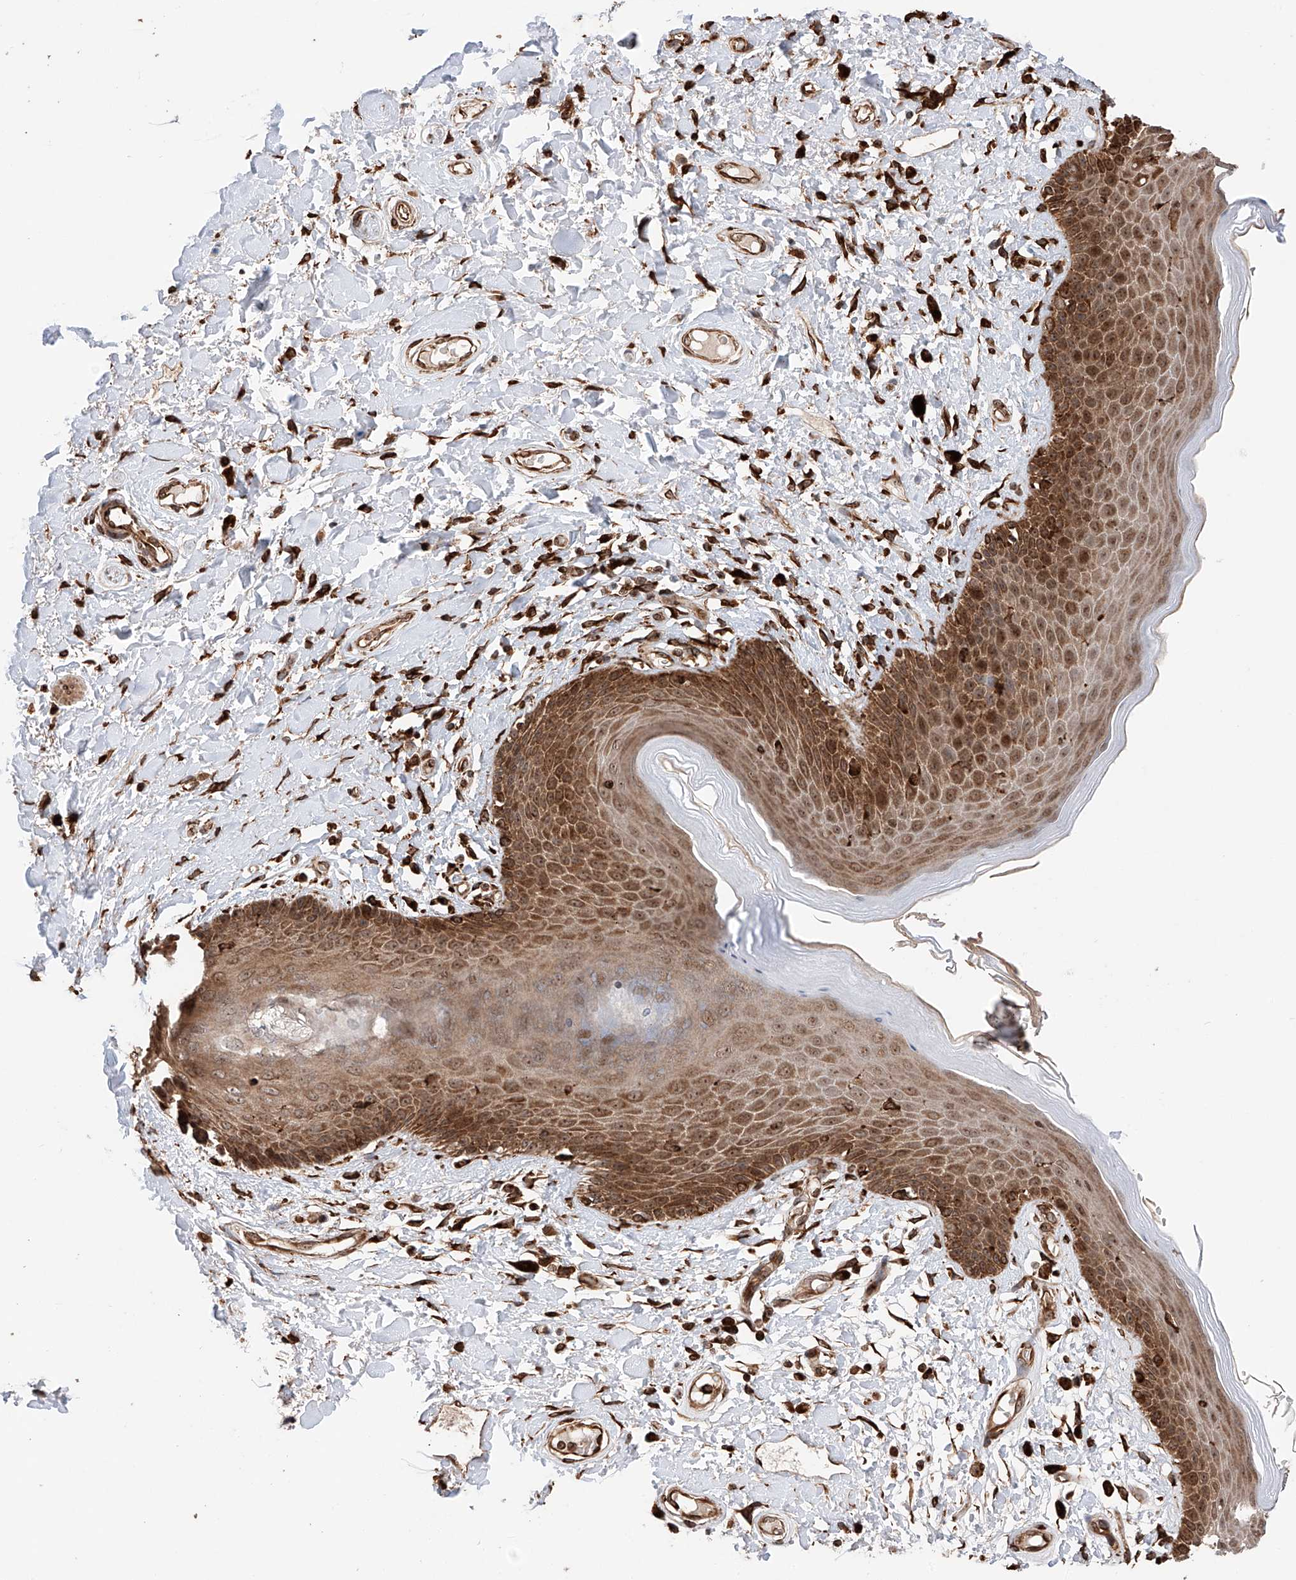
{"staining": {"intensity": "moderate", "quantity": ">75%", "location": "cytoplasmic/membranous,nuclear"}, "tissue": "skin", "cell_type": "Epidermal cells", "image_type": "normal", "snomed": [{"axis": "morphology", "description": "Normal tissue, NOS"}, {"axis": "topography", "description": "Anal"}], "caption": "A brown stain highlights moderate cytoplasmic/membranous,nuclear expression of a protein in epidermal cells of unremarkable skin. (DAB (3,3'-diaminobenzidine) = brown stain, brightfield microscopy at high magnification).", "gene": "DNAH8", "patient": {"sex": "female", "age": 78}}